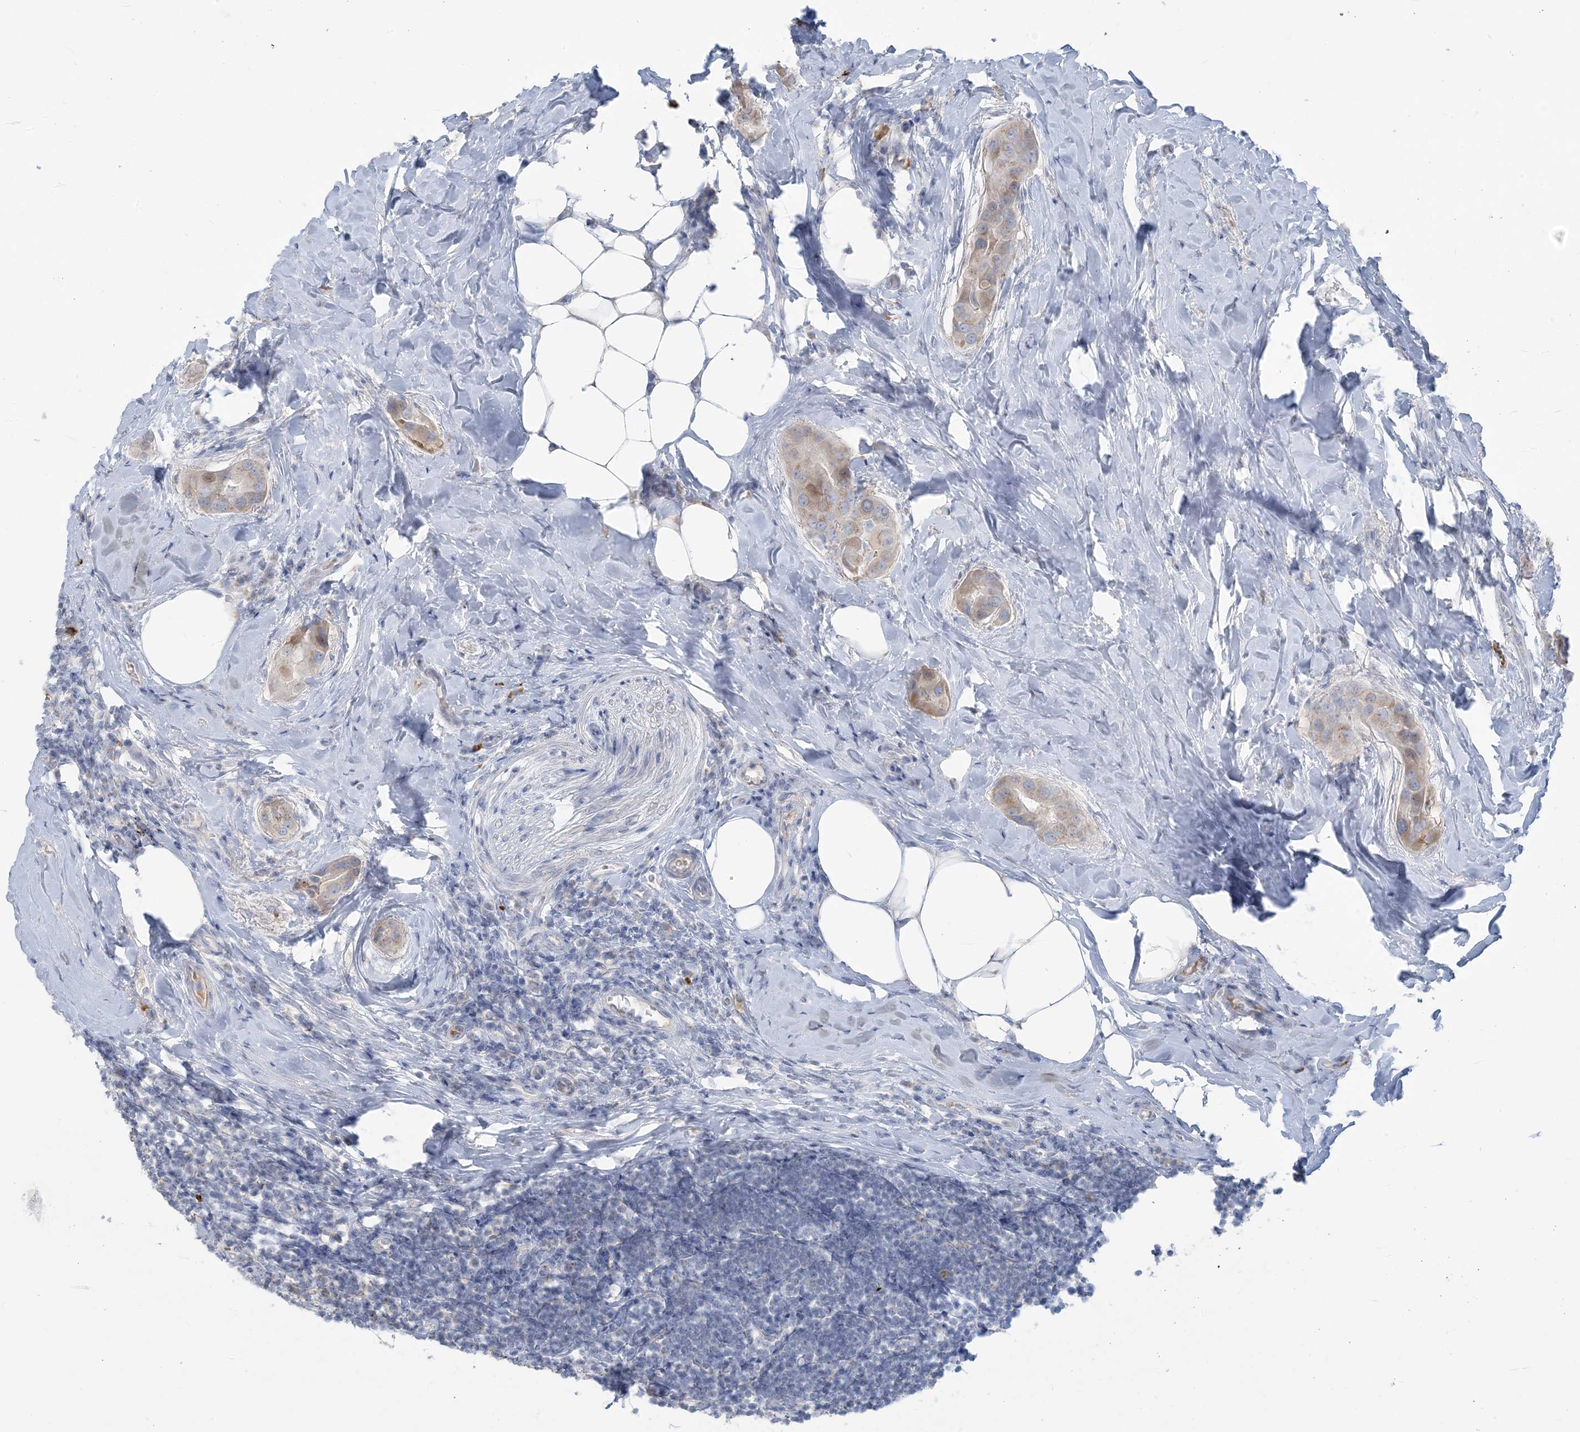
{"staining": {"intensity": "moderate", "quantity": "25%-75%", "location": "cytoplasmic/membranous"}, "tissue": "thyroid cancer", "cell_type": "Tumor cells", "image_type": "cancer", "snomed": [{"axis": "morphology", "description": "Papillary adenocarcinoma, NOS"}, {"axis": "topography", "description": "Thyroid gland"}], "caption": "Protein expression analysis of human thyroid papillary adenocarcinoma reveals moderate cytoplasmic/membranous staining in approximately 25%-75% of tumor cells. Immunohistochemistry (ihc) stains the protein of interest in brown and the nuclei are stained blue.", "gene": "SCML1", "patient": {"sex": "male", "age": 33}}